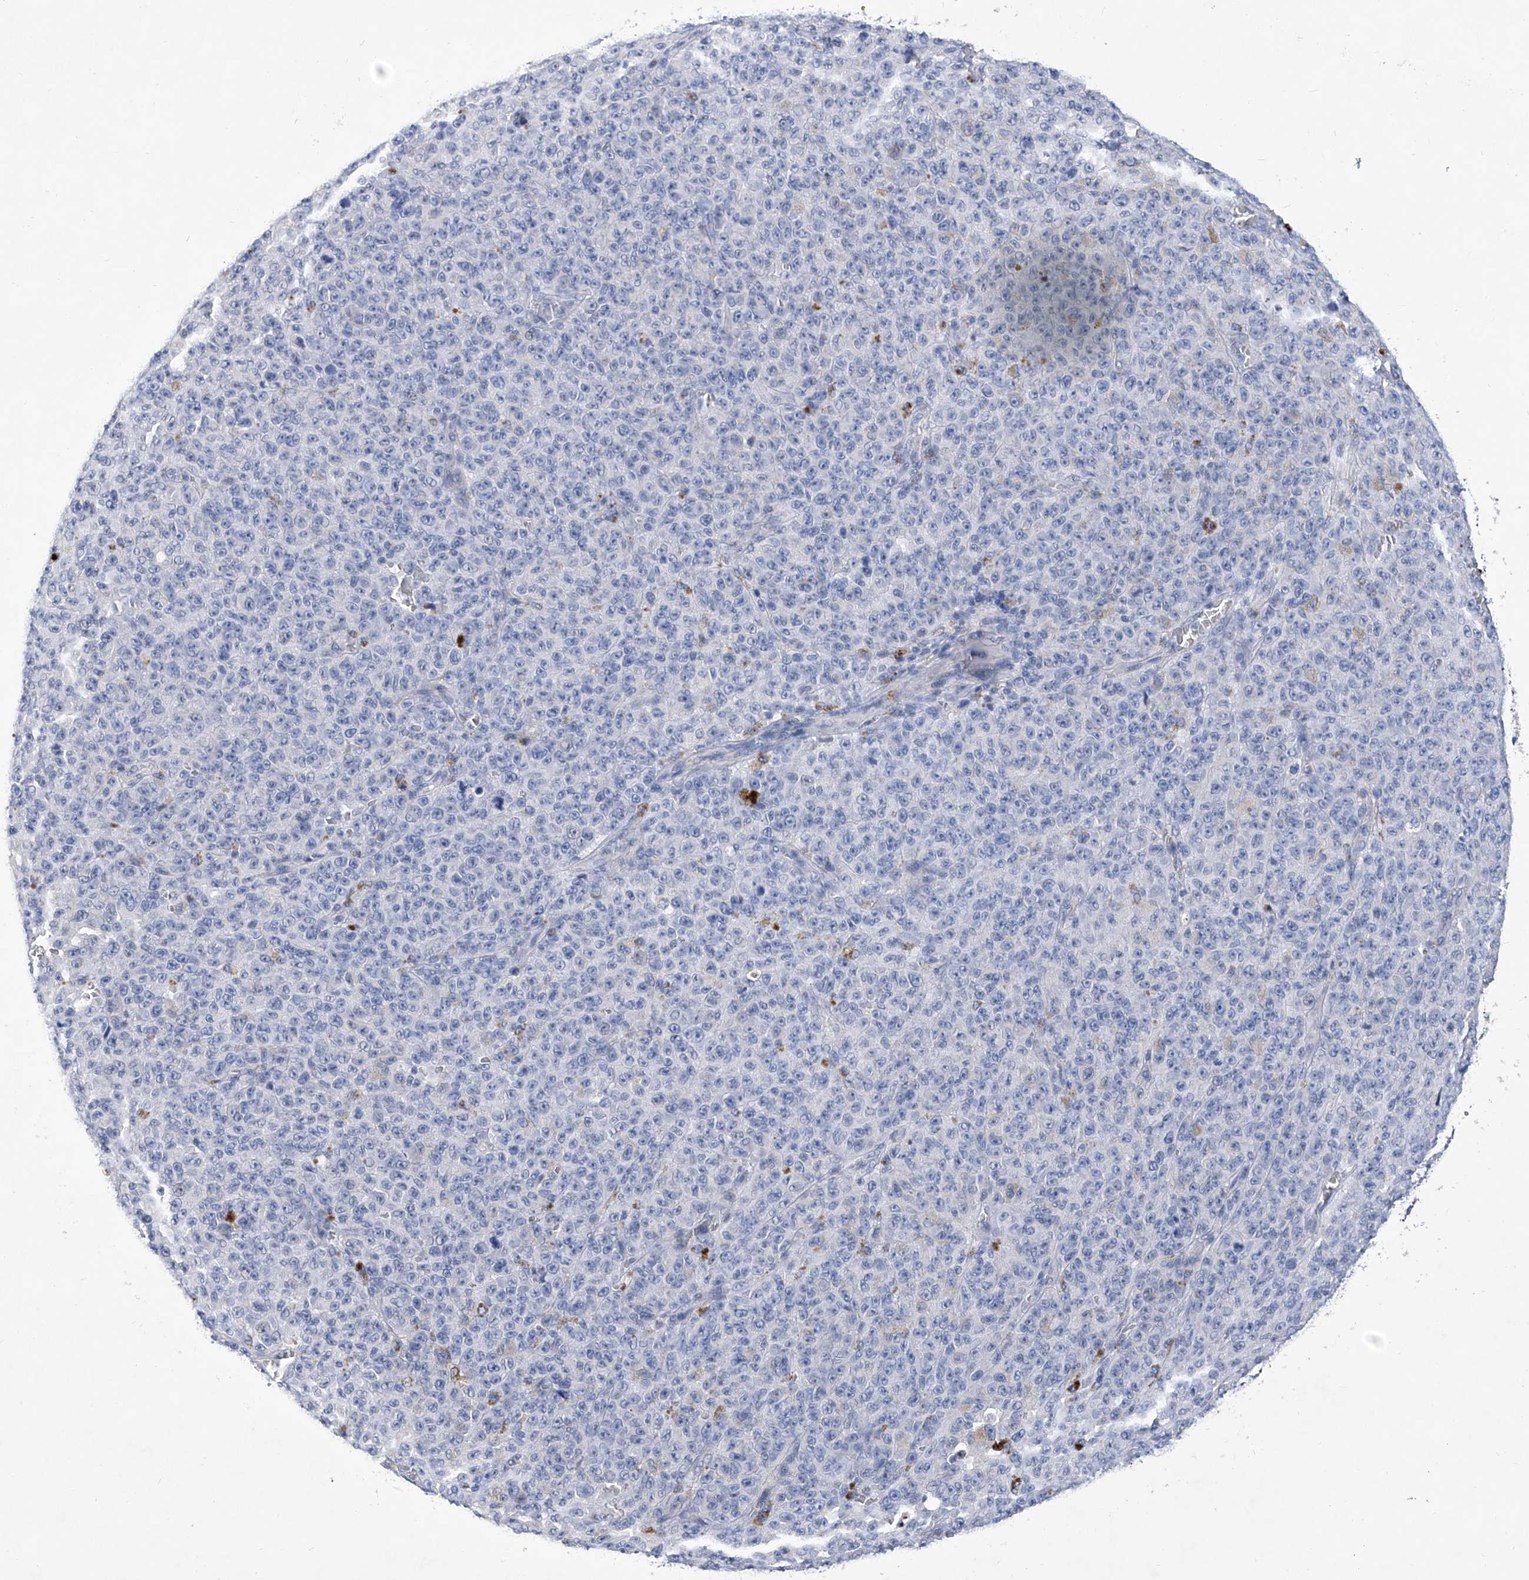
{"staining": {"intensity": "negative", "quantity": "none", "location": "none"}, "tissue": "melanoma", "cell_type": "Tumor cells", "image_type": "cancer", "snomed": [{"axis": "morphology", "description": "Malignant melanoma, NOS"}, {"axis": "topography", "description": "Skin"}], "caption": "Human malignant melanoma stained for a protein using immunohistochemistry demonstrates no expression in tumor cells.", "gene": "IFNL2", "patient": {"sex": "female", "age": 82}}